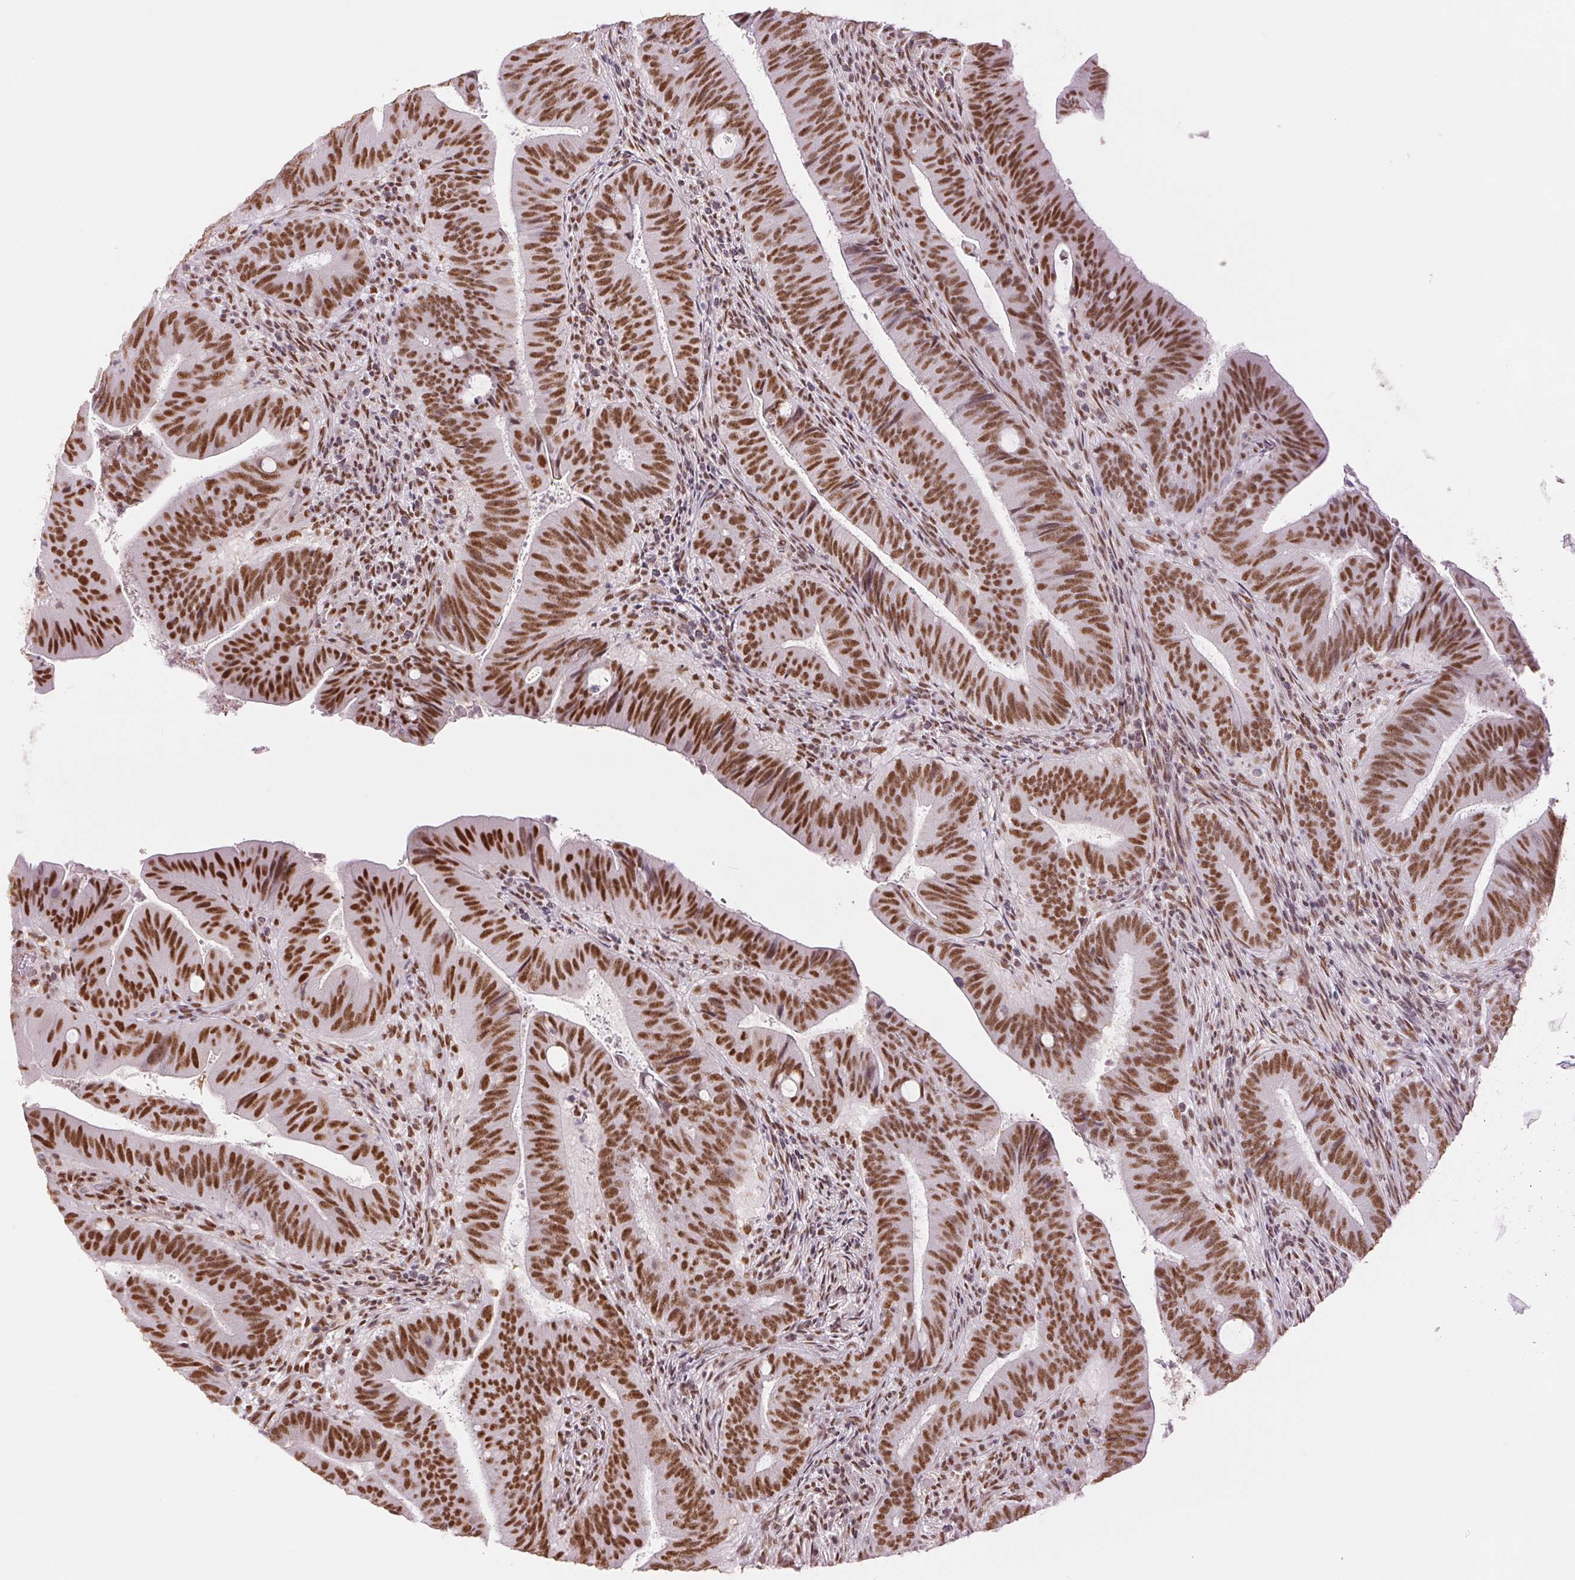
{"staining": {"intensity": "strong", "quantity": ">75%", "location": "nuclear"}, "tissue": "colorectal cancer", "cell_type": "Tumor cells", "image_type": "cancer", "snomed": [{"axis": "morphology", "description": "Adenocarcinoma, NOS"}, {"axis": "topography", "description": "Colon"}], "caption": "Colorectal adenocarcinoma stained with DAB (3,3'-diaminobenzidine) IHC exhibits high levels of strong nuclear staining in approximately >75% of tumor cells. Ihc stains the protein of interest in brown and the nuclei are stained blue.", "gene": "ZFR2", "patient": {"sex": "female", "age": 43}}